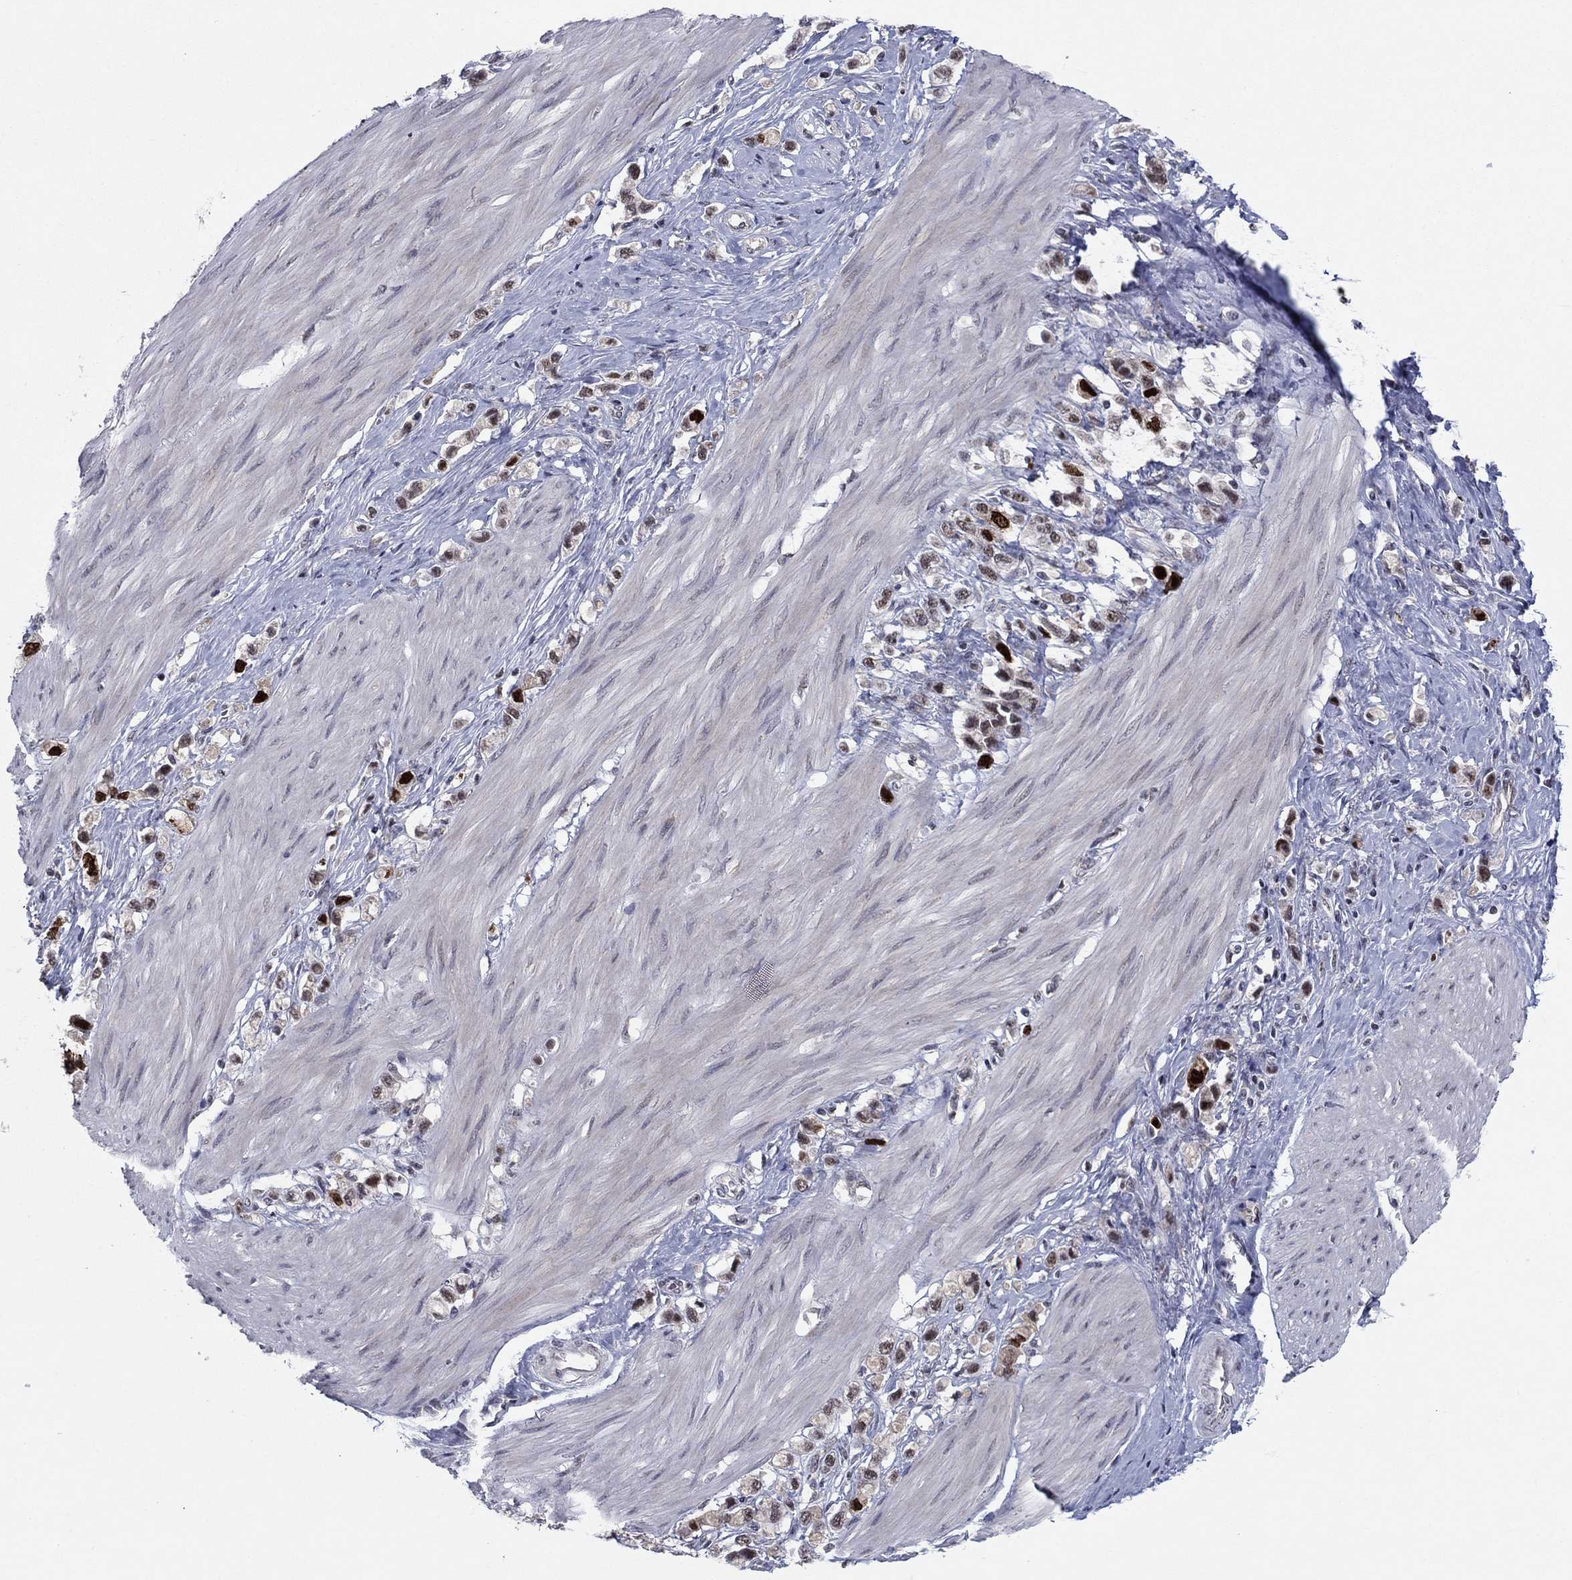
{"staining": {"intensity": "strong", "quantity": "25%-75%", "location": "nuclear"}, "tissue": "stomach cancer", "cell_type": "Tumor cells", "image_type": "cancer", "snomed": [{"axis": "morphology", "description": "Normal tissue, NOS"}, {"axis": "morphology", "description": "Adenocarcinoma, NOS"}, {"axis": "morphology", "description": "Adenocarcinoma, High grade"}, {"axis": "topography", "description": "Stomach, upper"}, {"axis": "topography", "description": "Stomach"}], "caption": "Brown immunohistochemical staining in stomach cancer (high-grade adenocarcinoma) demonstrates strong nuclear expression in approximately 25%-75% of tumor cells.", "gene": "CDCA5", "patient": {"sex": "female", "age": 65}}